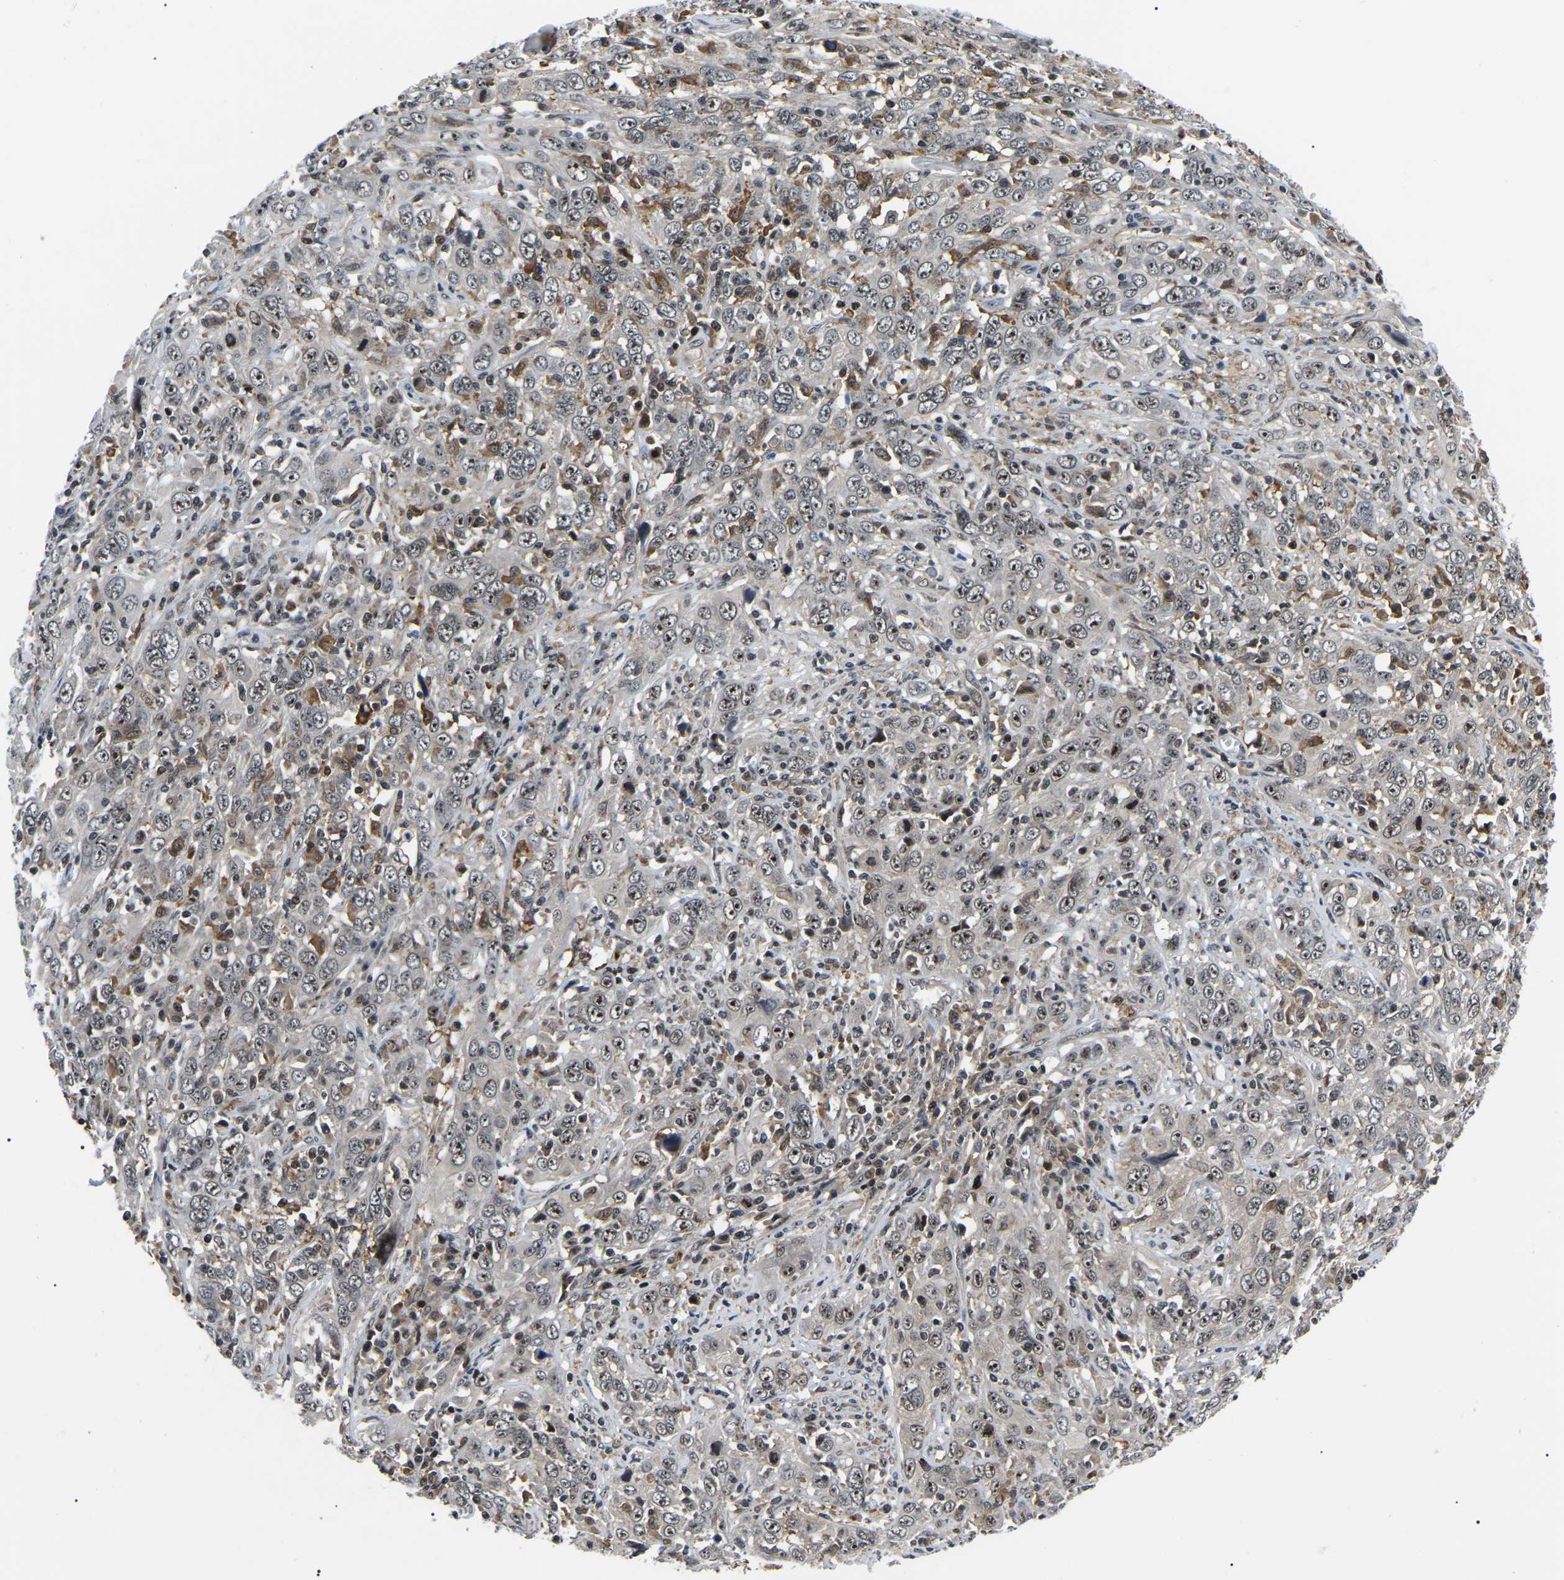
{"staining": {"intensity": "moderate", "quantity": ">75%", "location": "nuclear"}, "tissue": "cervical cancer", "cell_type": "Tumor cells", "image_type": "cancer", "snomed": [{"axis": "morphology", "description": "Squamous cell carcinoma, NOS"}, {"axis": "topography", "description": "Cervix"}], "caption": "Tumor cells reveal medium levels of moderate nuclear positivity in about >75% of cells in cervical squamous cell carcinoma. Immunohistochemistry (ihc) stains the protein of interest in brown and the nuclei are stained blue.", "gene": "RRP1B", "patient": {"sex": "female", "age": 46}}